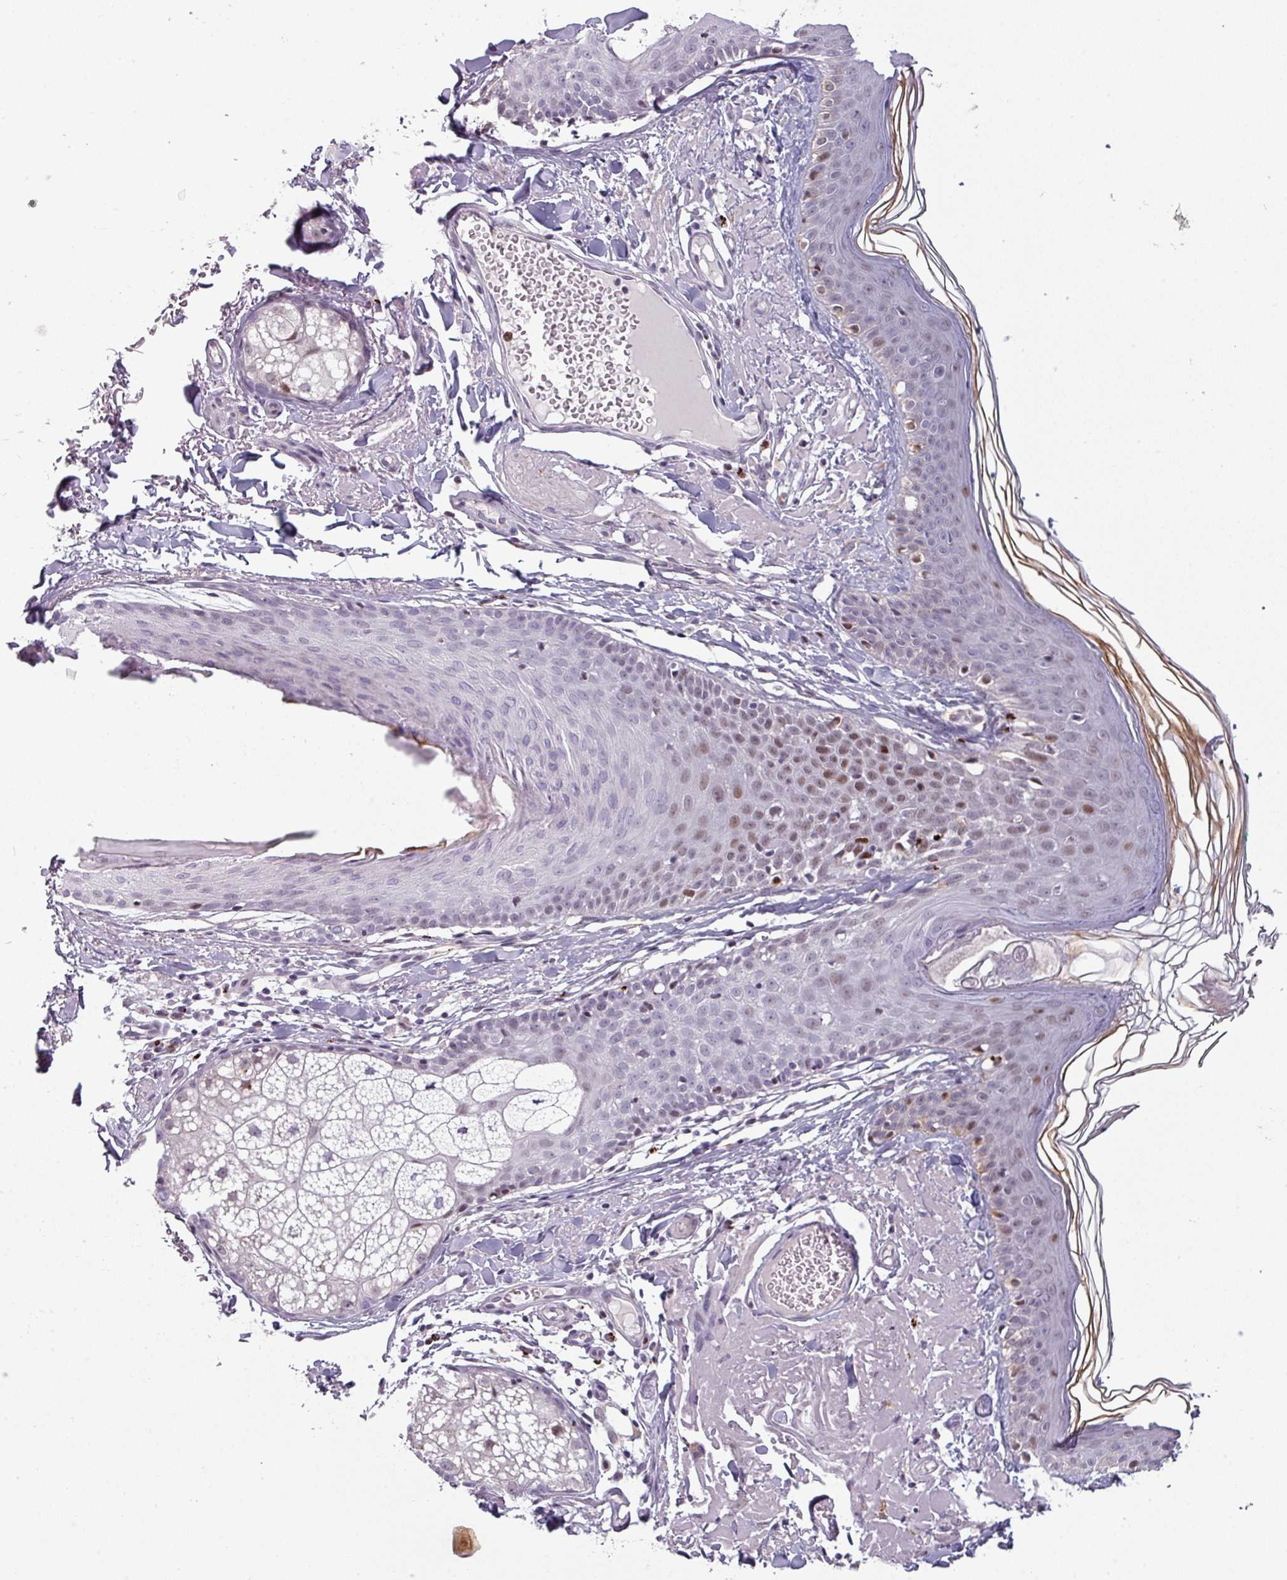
{"staining": {"intensity": "negative", "quantity": "none", "location": "none"}, "tissue": "skin", "cell_type": "Fibroblasts", "image_type": "normal", "snomed": [{"axis": "morphology", "description": "Normal tissue, NOS"}, {"axis": "morphology", "description": "Malignant melanoma, NOS"}, {"axis": "topography", "description": "Skin"}], "caption": "Fibroblasts are negative for brown protein staining in benign skin. The staining was performed using DAB (3,3'-diaminobenzidine) to visualize the protein expression in brown, while the nuclei were stained in blue with hematoxylin (Magnification: 20x).", "gene": "TMEFF1", "patient": {"sex": "male", "age": 80}}